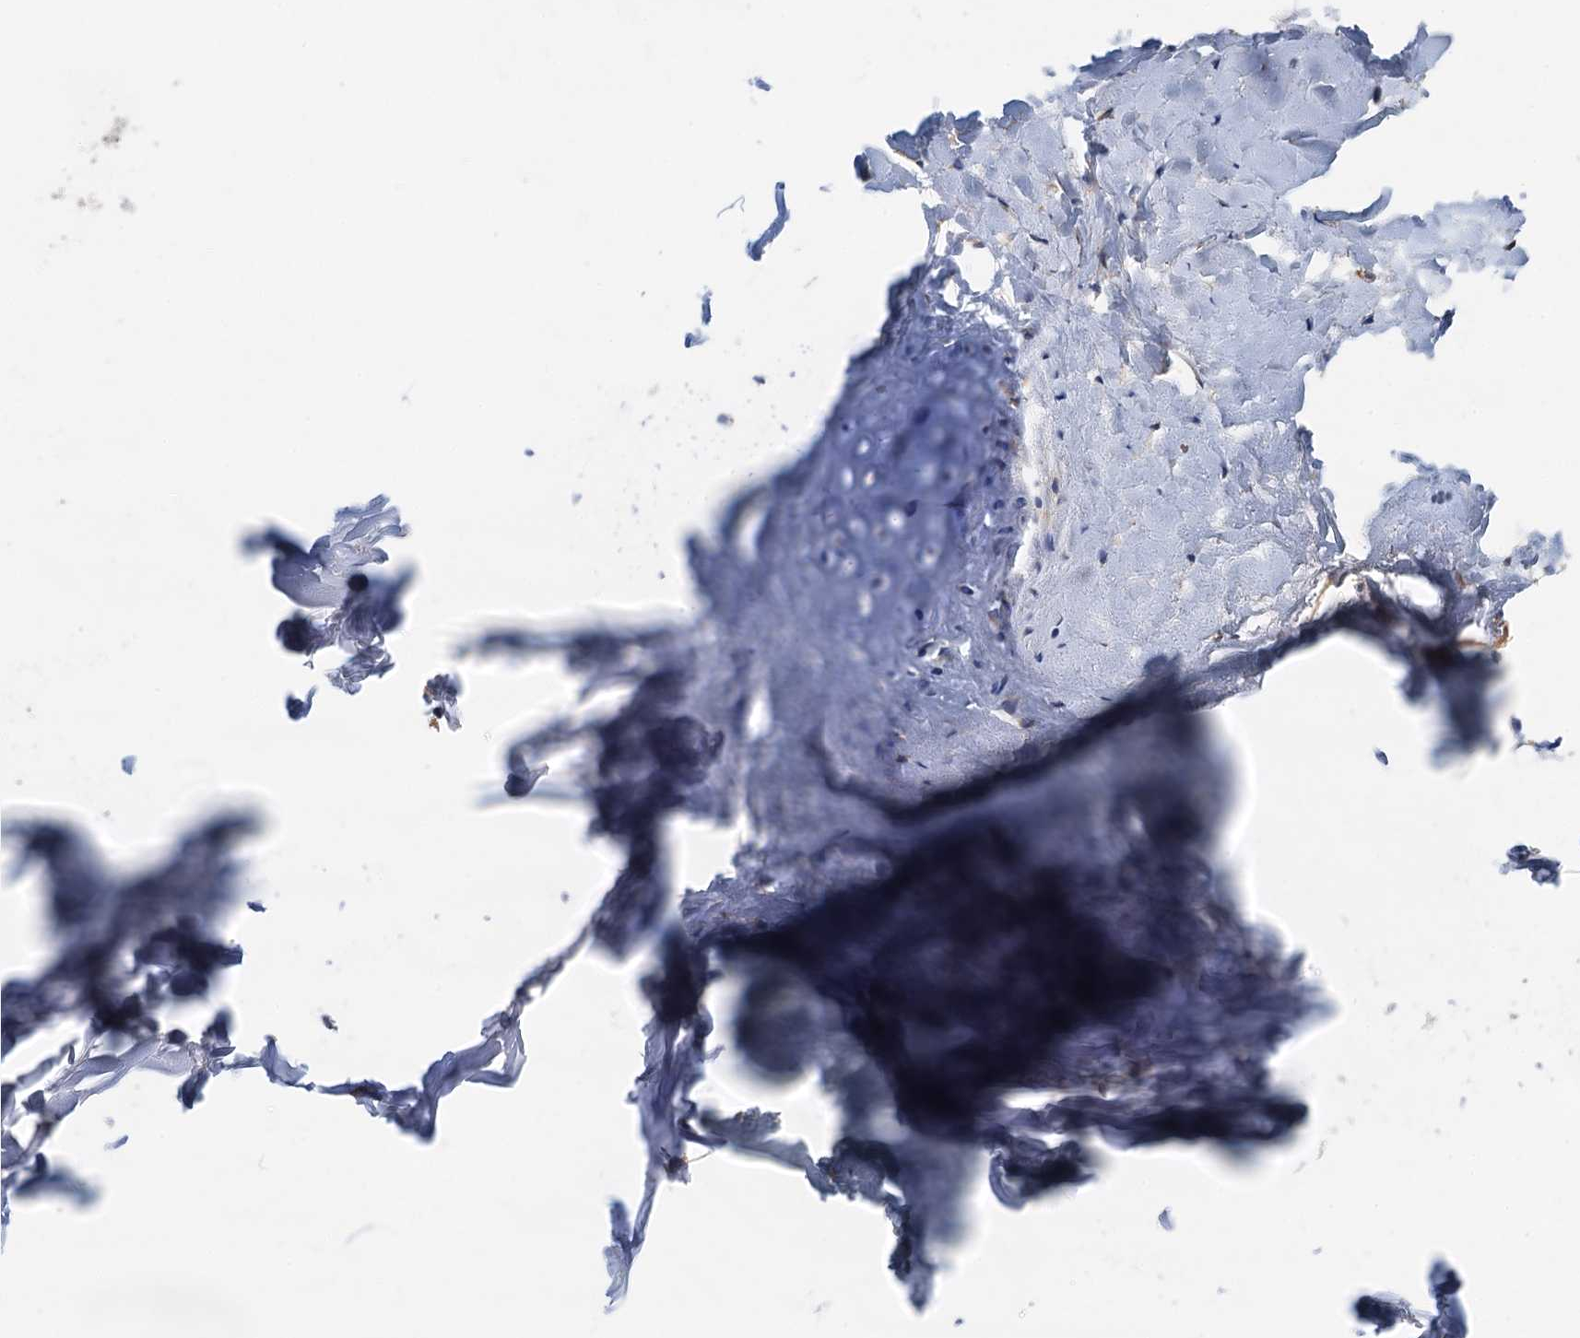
{"staining": {"intensity": "negative", "quantity": "none", "location": "none"}, "tissue": "adipose tissue", "cell_type": "Adipocytes", "image_type": "normal", "snomed": [{"axis": "morphology", "description": "Normal tissue, NOS"}, {"axis": "topography", "description": "Lymph node"}, {"axis": "topography", "description": "Bronchus"}], "caption": "DAB (3,3'-diaminobenzidine) immunohistochemical staining of normal human adipose tissue shows no significant expression in adipocytes.", "gene": "CSTPP1", "patient": {"sex": "male", "age": 63}}